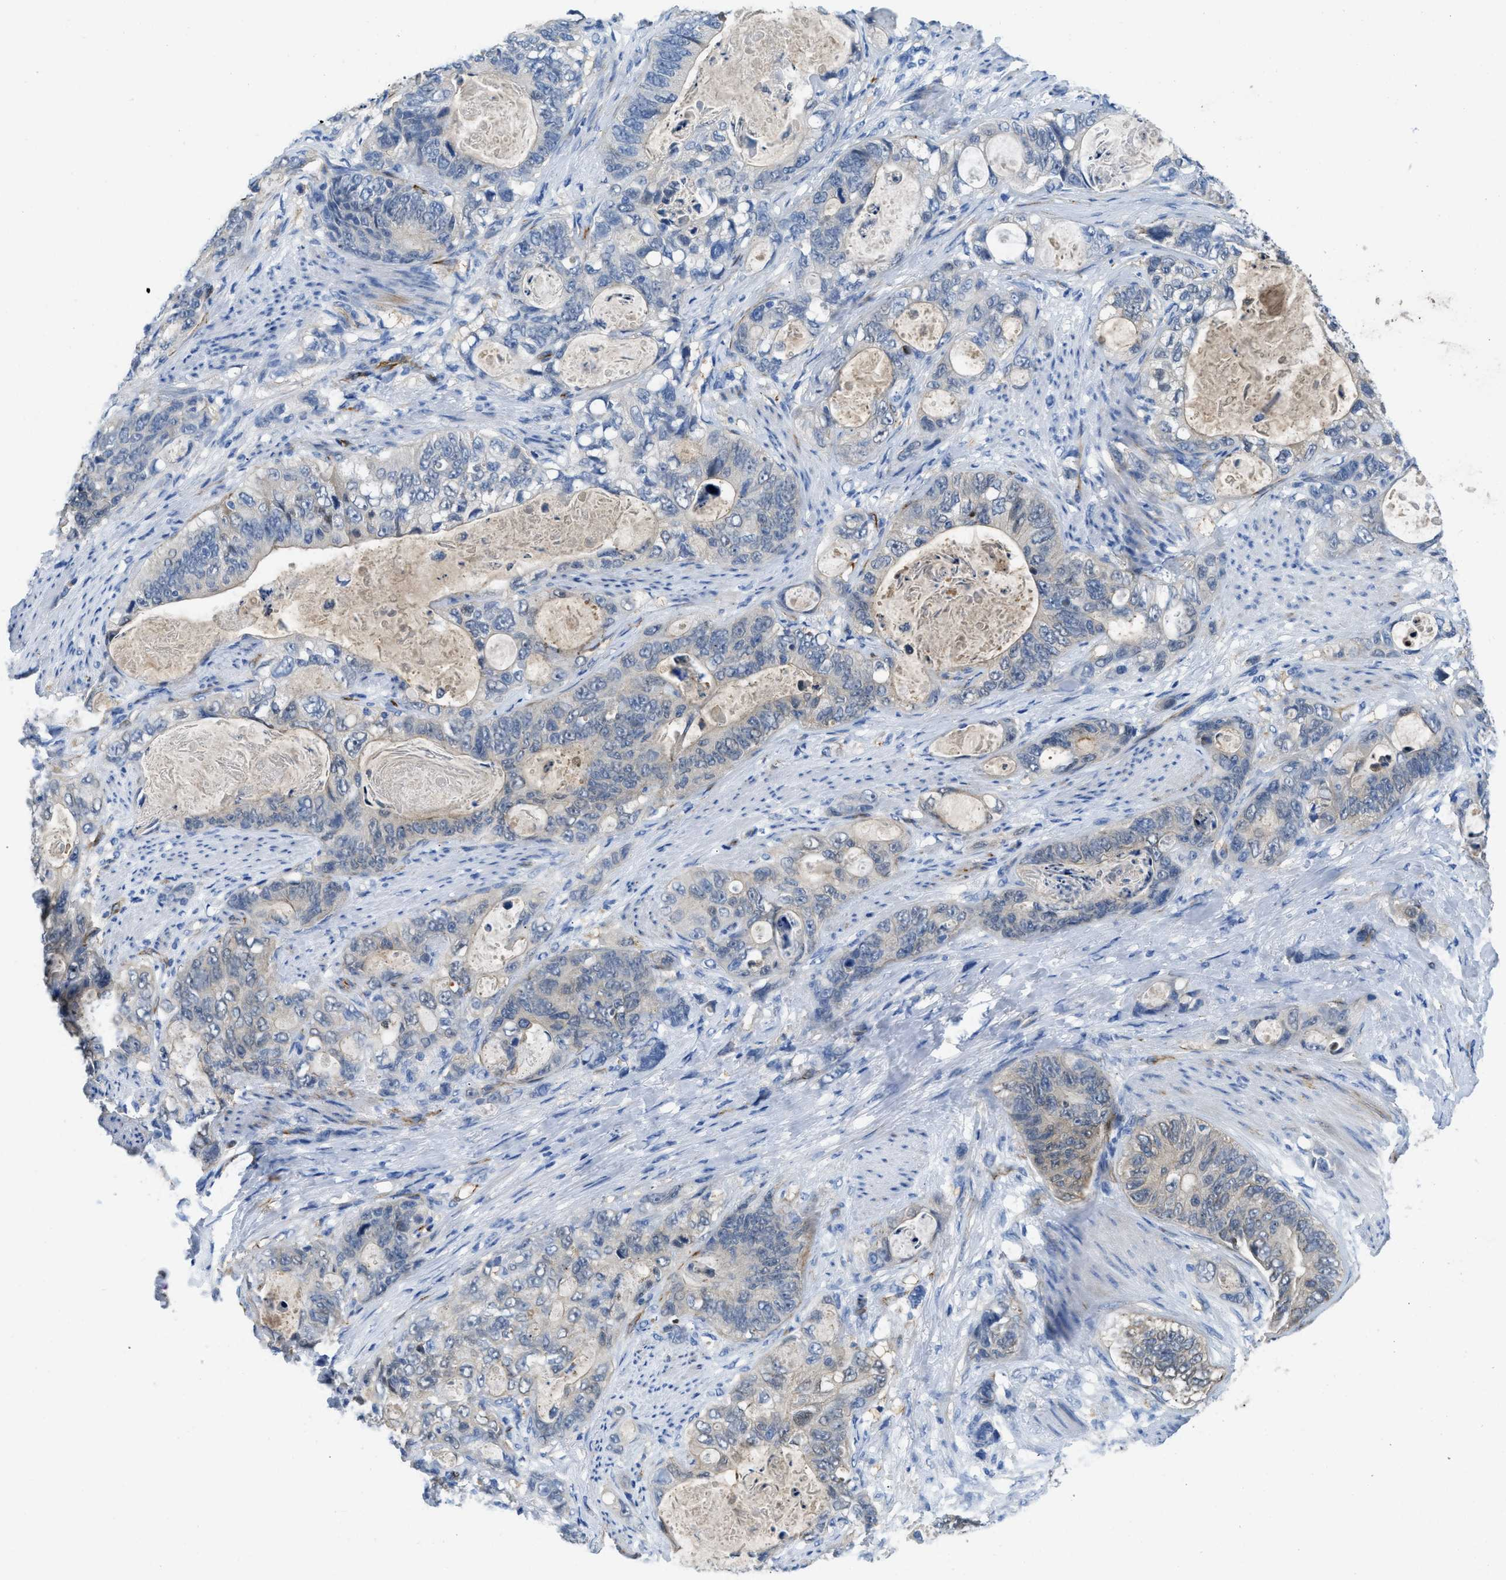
{"staining": {"intensity": "negative", "quantity": "none", "location": "none"}, "tissue": "stomach cancer", "cell_type": "Tumor cells", "image_type": "cancer", "snomed": [{"axis": "morphology", "description": "Normal tissue, NOS"}, {"axis": "morphology", "description": "Adenocarcinoma, NOS"}, {"axis": "topography", "description": "Stomach"}], "caption": "Stomach cancer (adenocarcinoma) was stained to show a protein in brown. There is no significant staining in tumor cells. The staining is performed using DAB (3,3'-diaminobenzidine) brown chromogen with nuclei counter-stained in using hematoxylin.", "gene": "SPEG", "patient": {"sex": "female", "age": 89}}